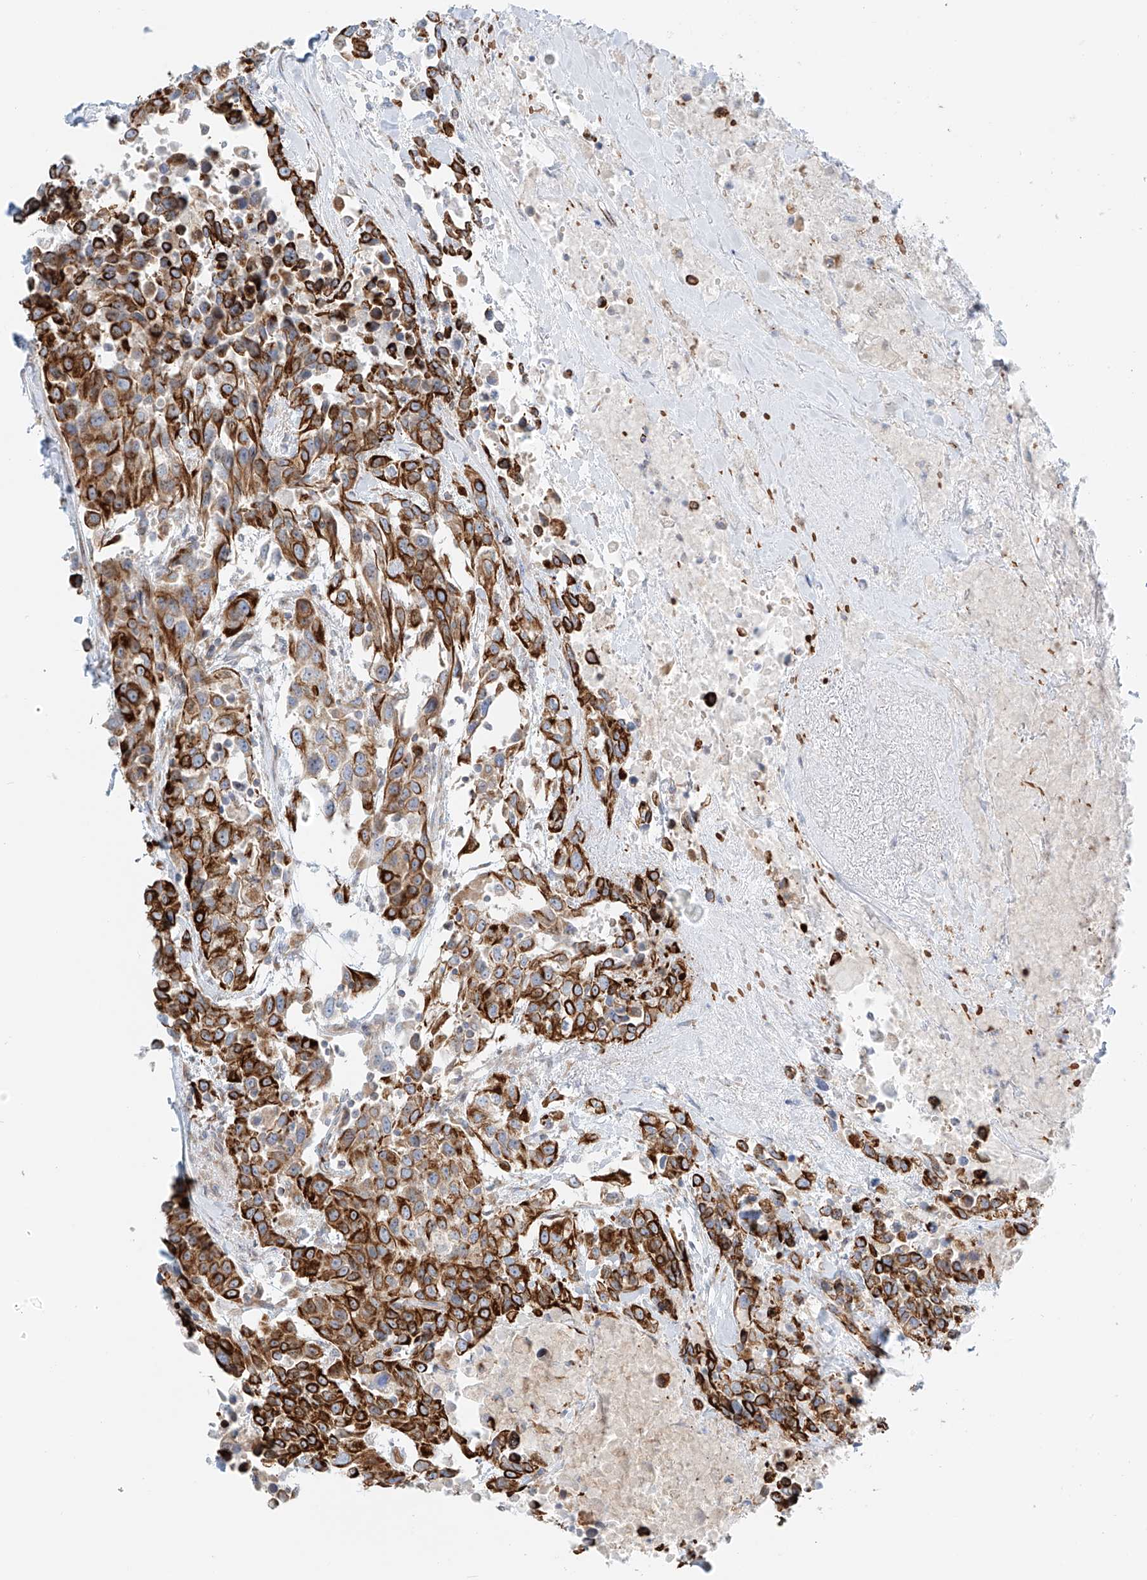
{"staining": {"intensity": "strong", "quantity": ">75%", "location": "cytoplasmic/membranous"}, "tissue": "urothelial cancer", "cell_type": "Tumor cells", "image_type": "cancer", "snomed": [{"axis": "morphology", "description": "Urothelial carcinoma, High grade"}, {"axis": "topography", "description": "Urinary bladder"}], "caption": "Brown immunohistochemical staining in human urothelial carcinoma (high-grade) demonstrates strong cytoplasmic/membranous staining in about >75% of tumor cells. (DAB IHC, brown staining for protein, blue staining for nuclei).", "gene": "EIPR1", "patient": {"sex": "female", "age": 80}}